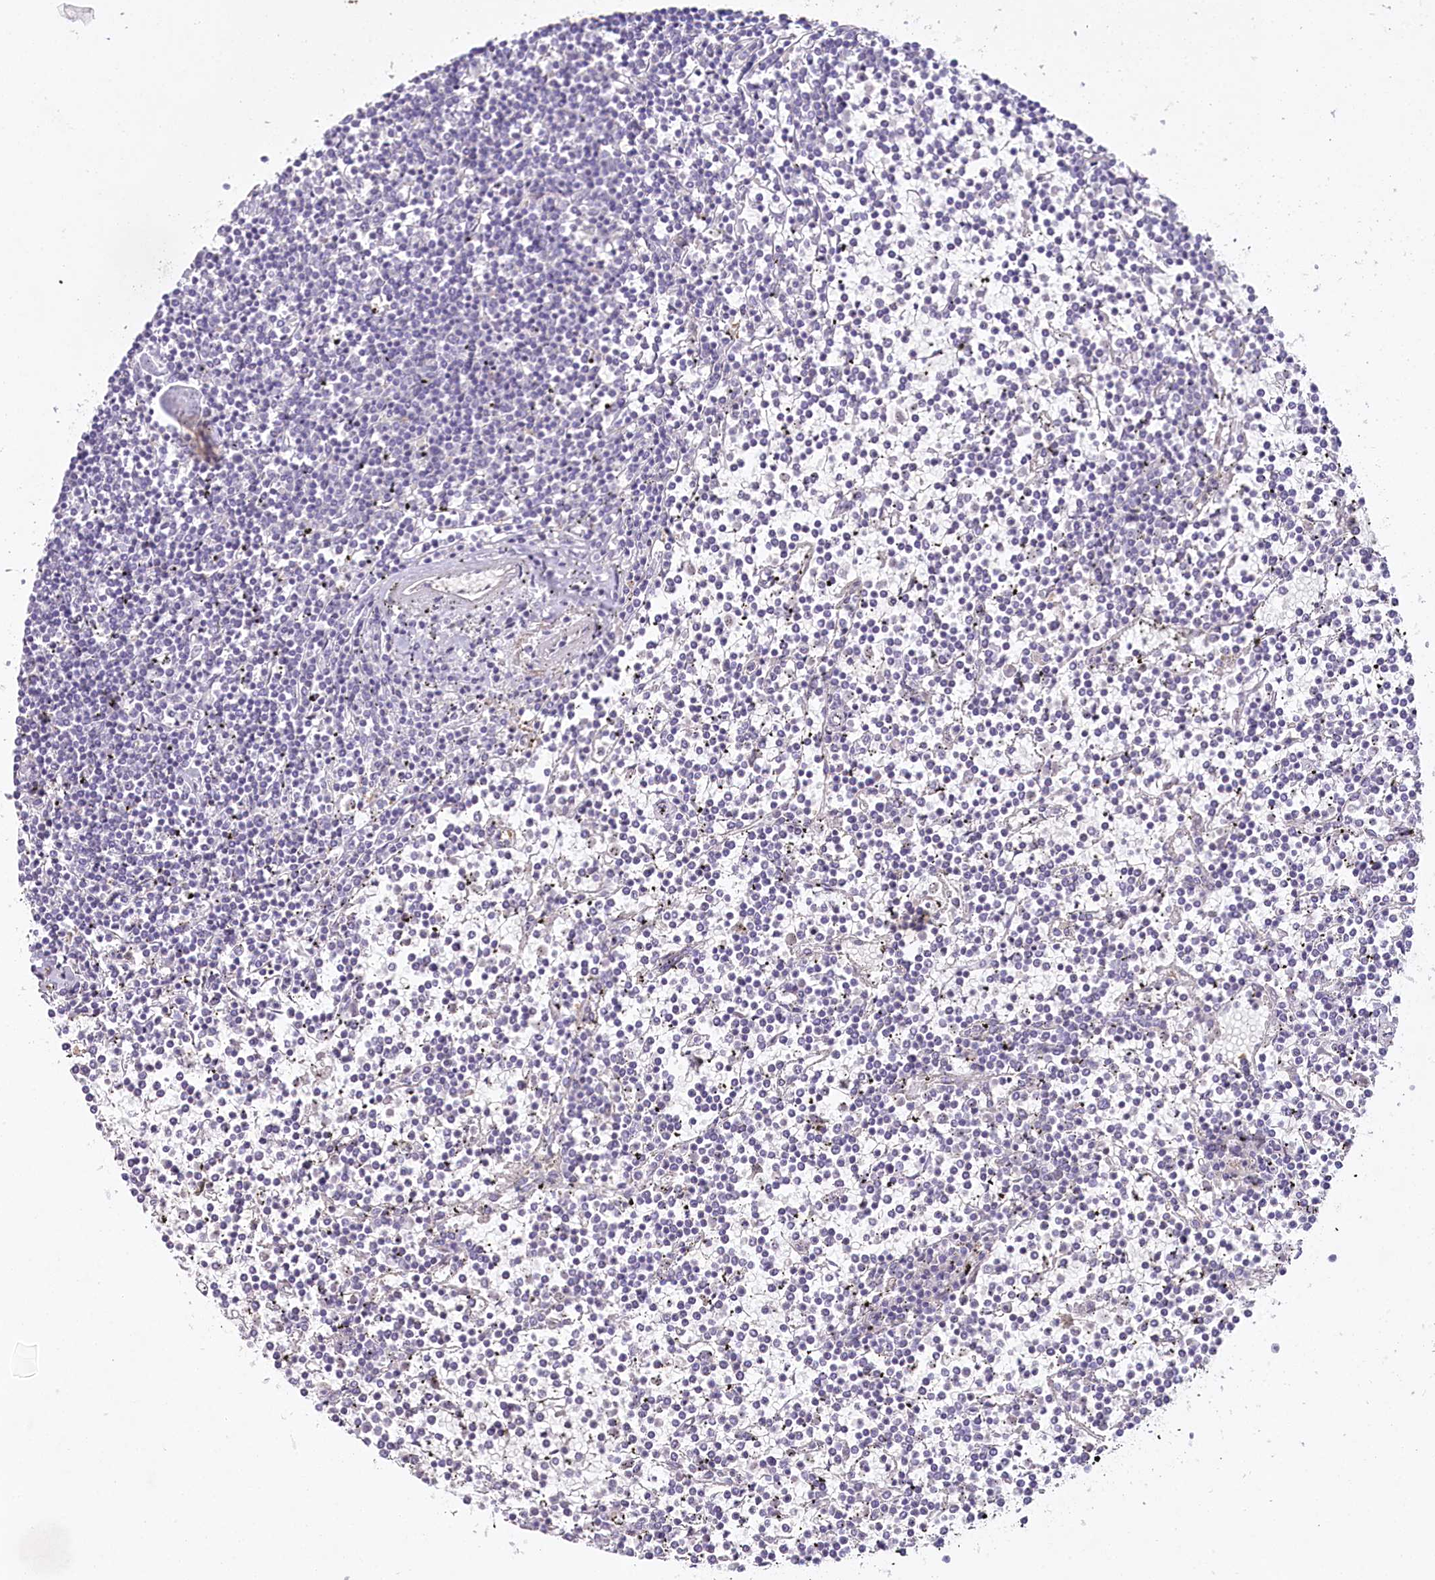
{"staining": {"intensity": "negative", "quantity": "none", "location": "none"}, "tissue": "lymphoma", "cell_type": "Tumor cells", "image_type": "cancer", "snomed": [{"axis": "morphology", "description": "Malignant lymphoma, non-Hodgkin's type, Low grade"}, {"axis": "topography", "description": "Spleen"}], "caption": "This is an immunohistochemistry (IHC) image of lymphoma. There is no staining in tumor cells.", "gene": "HPD", "patient": {"sex": "female", "age": 19}}